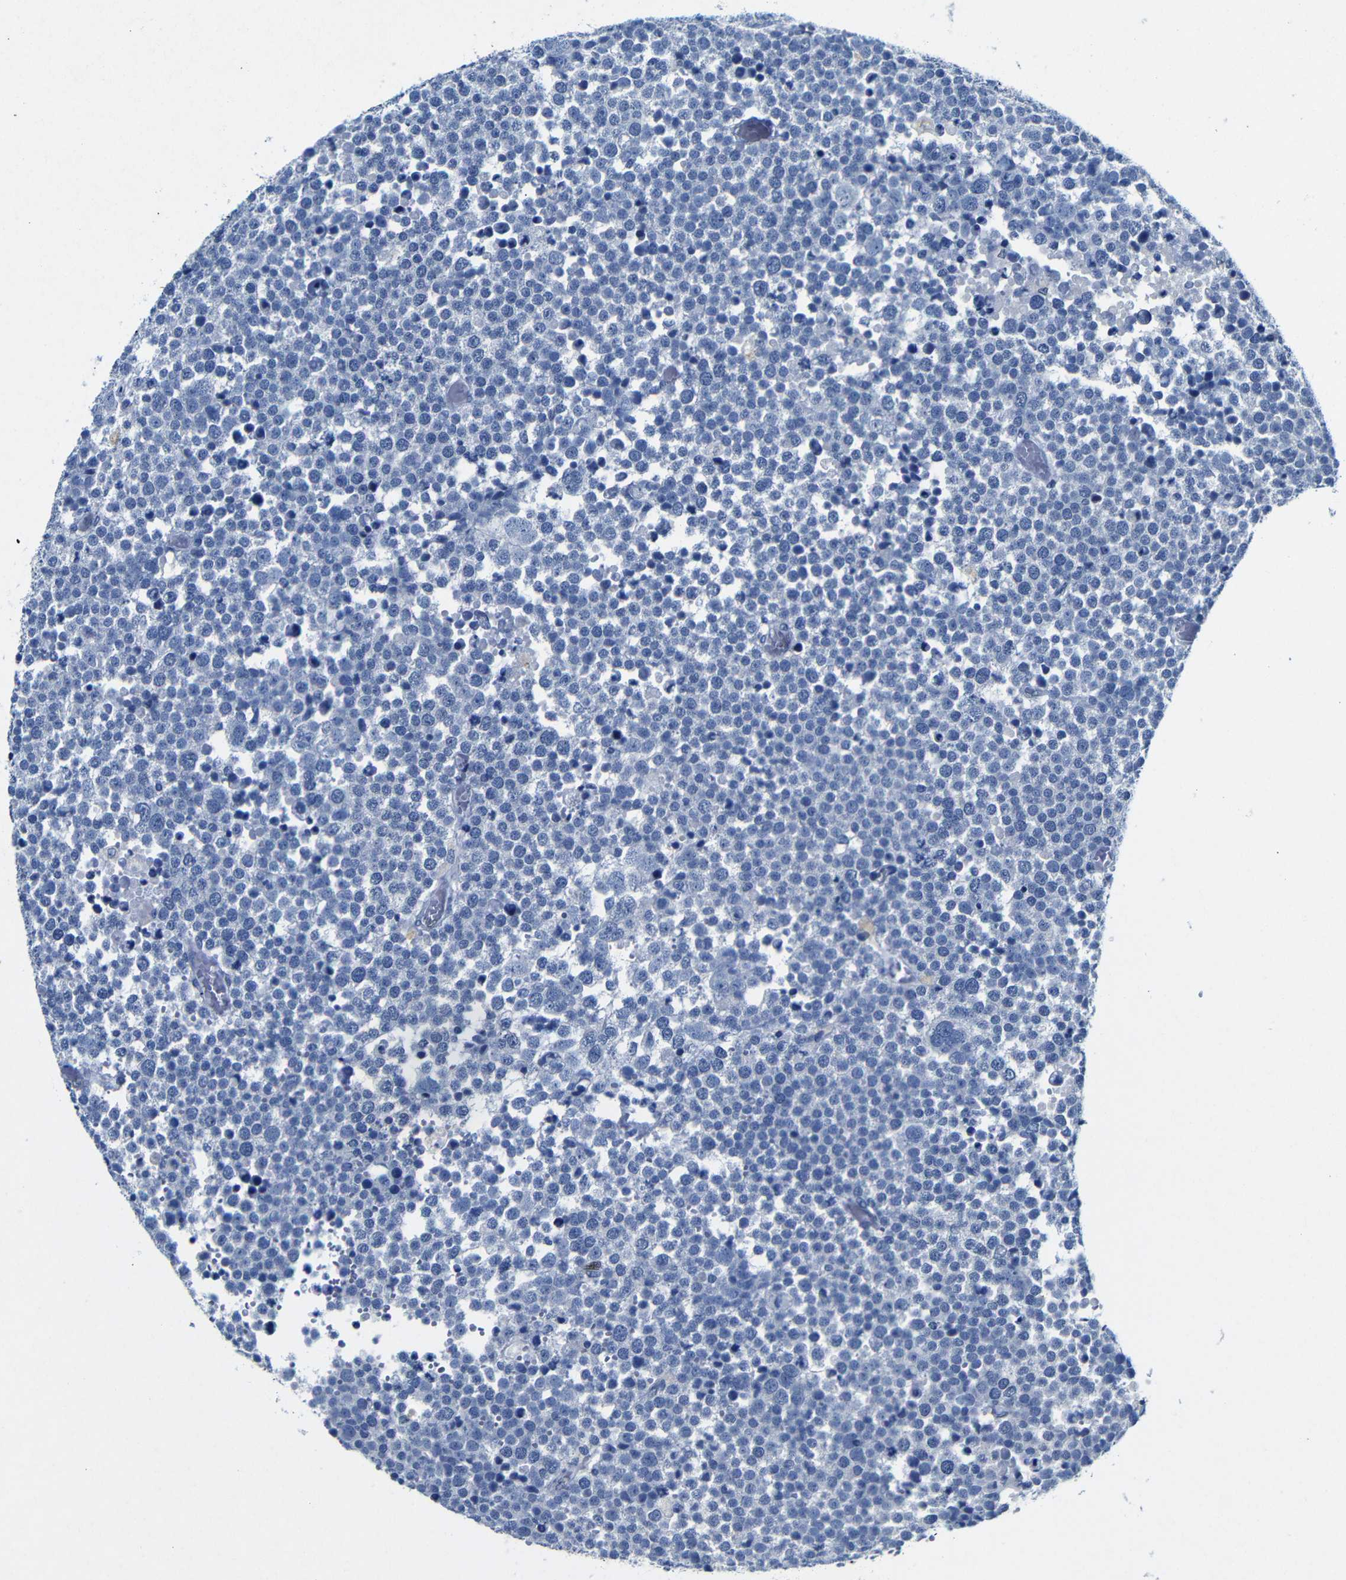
{"staining": {"intensity": "negative", "quantity": "none", "location": "none"}, "tissue": "testis cancer", "cell_type": "Tumor cells", "image_type": "cancer", "snomed": [{"axis": "morphology", "description": "Seminoma, NOS"}, {"axis": "topography", "description": "Testis"}], "caption": "IHC of seminoma (testis) exhibits no staining in tumor cells. (DAB immunohistochemistry (IHC), high magnification).", "gene": "FOSL2", "patient": {"sex": "male", "age": 71}}